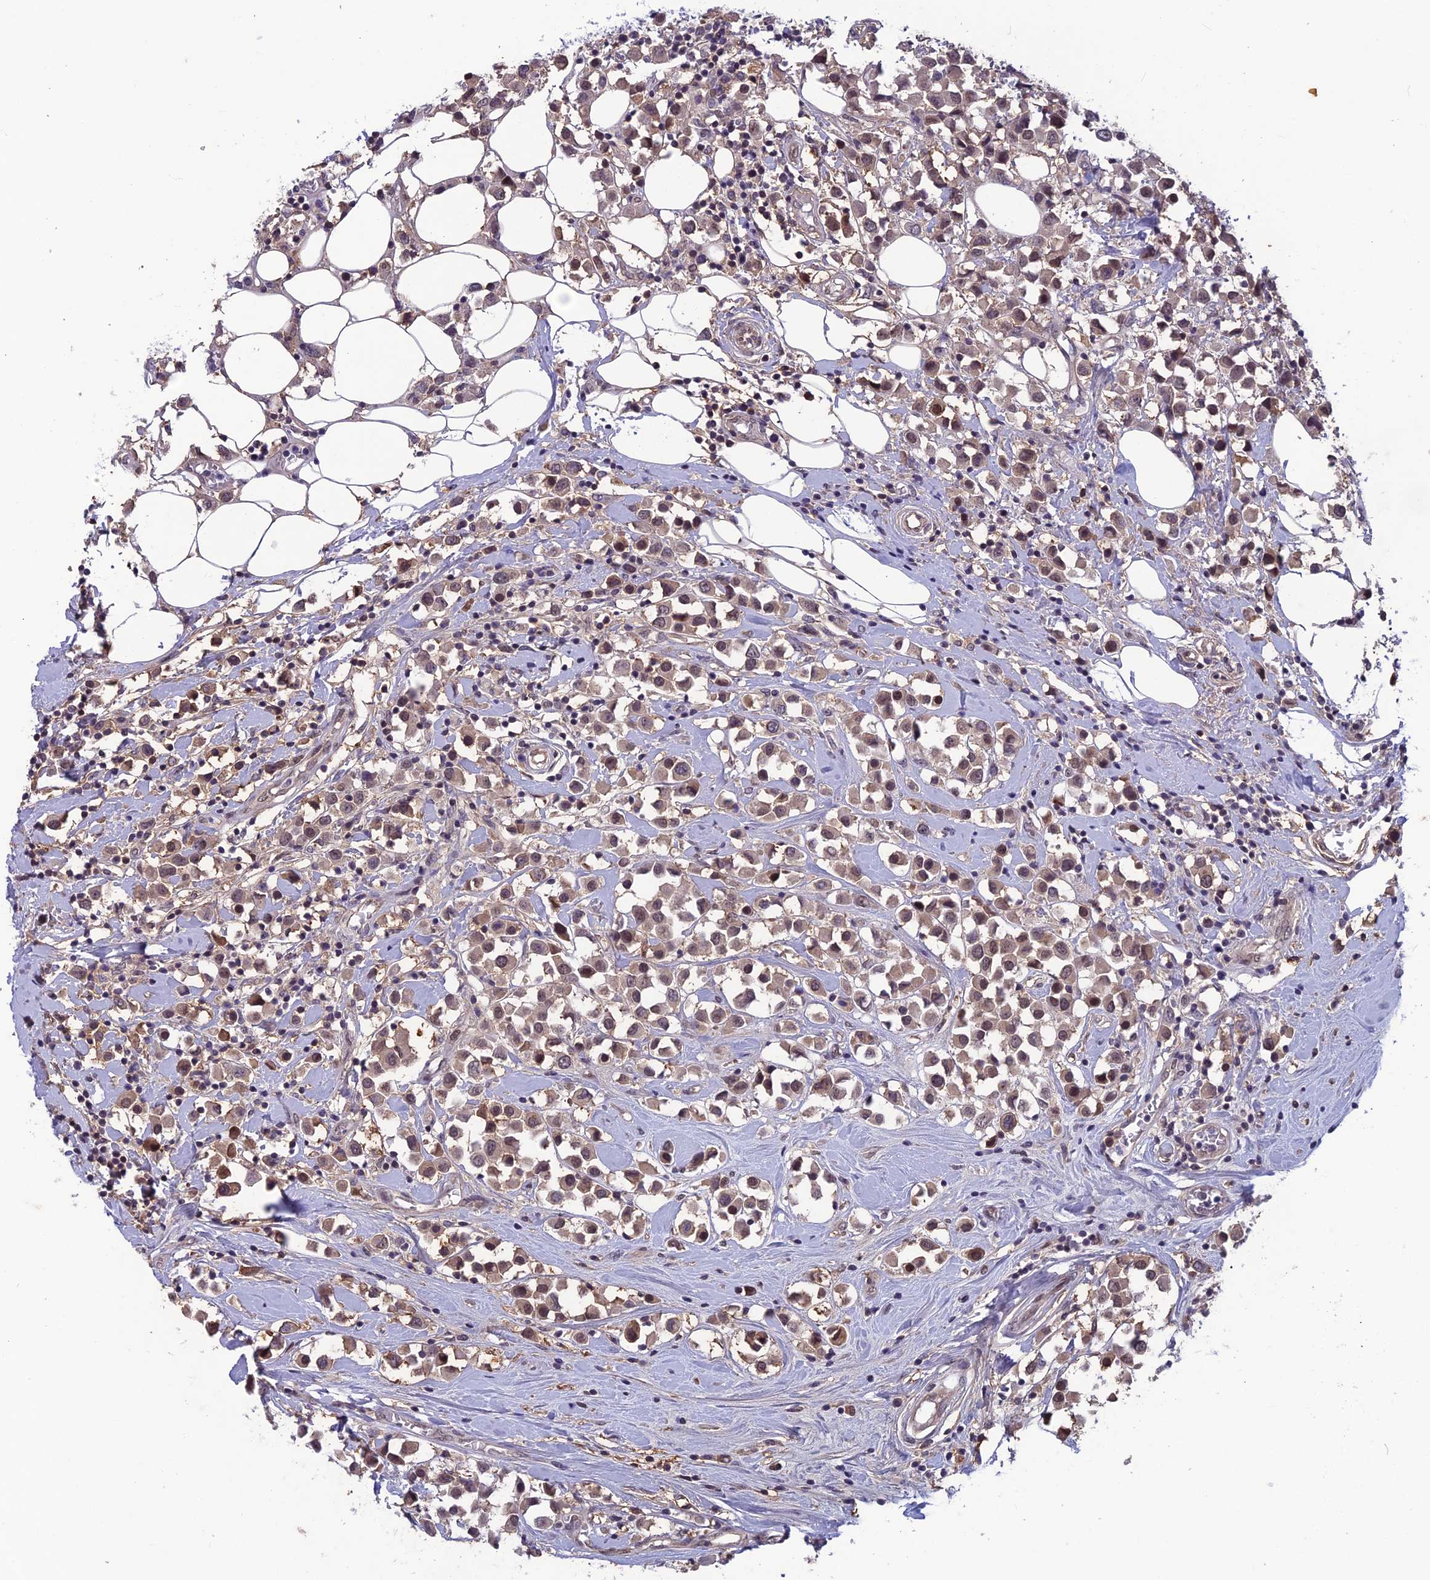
{"staining": {"intensity": "moderate", "quantity": ">75%", "location": "cytoplasmic/membranous,nuclear"}, "tissue": "breast cancer", "cell_type": "Tumor cells", "image_type": "cancer", "snomed": [{"axis": "morphology", "description": "Duct carcinoma"}, {"axis": "topography", "description": "Breast"}], "caption": "The micrograph exhibits a brown stain indicating the presence of a protein in the cytoplasmic/membranous and nuclear of tumor cells in infiltrating ductal carcinoma (breast). (IHC, brightfield microscopy, high magnification).", "gene": "FKBPL", "patient": {"sex": "female", "age": 61}}